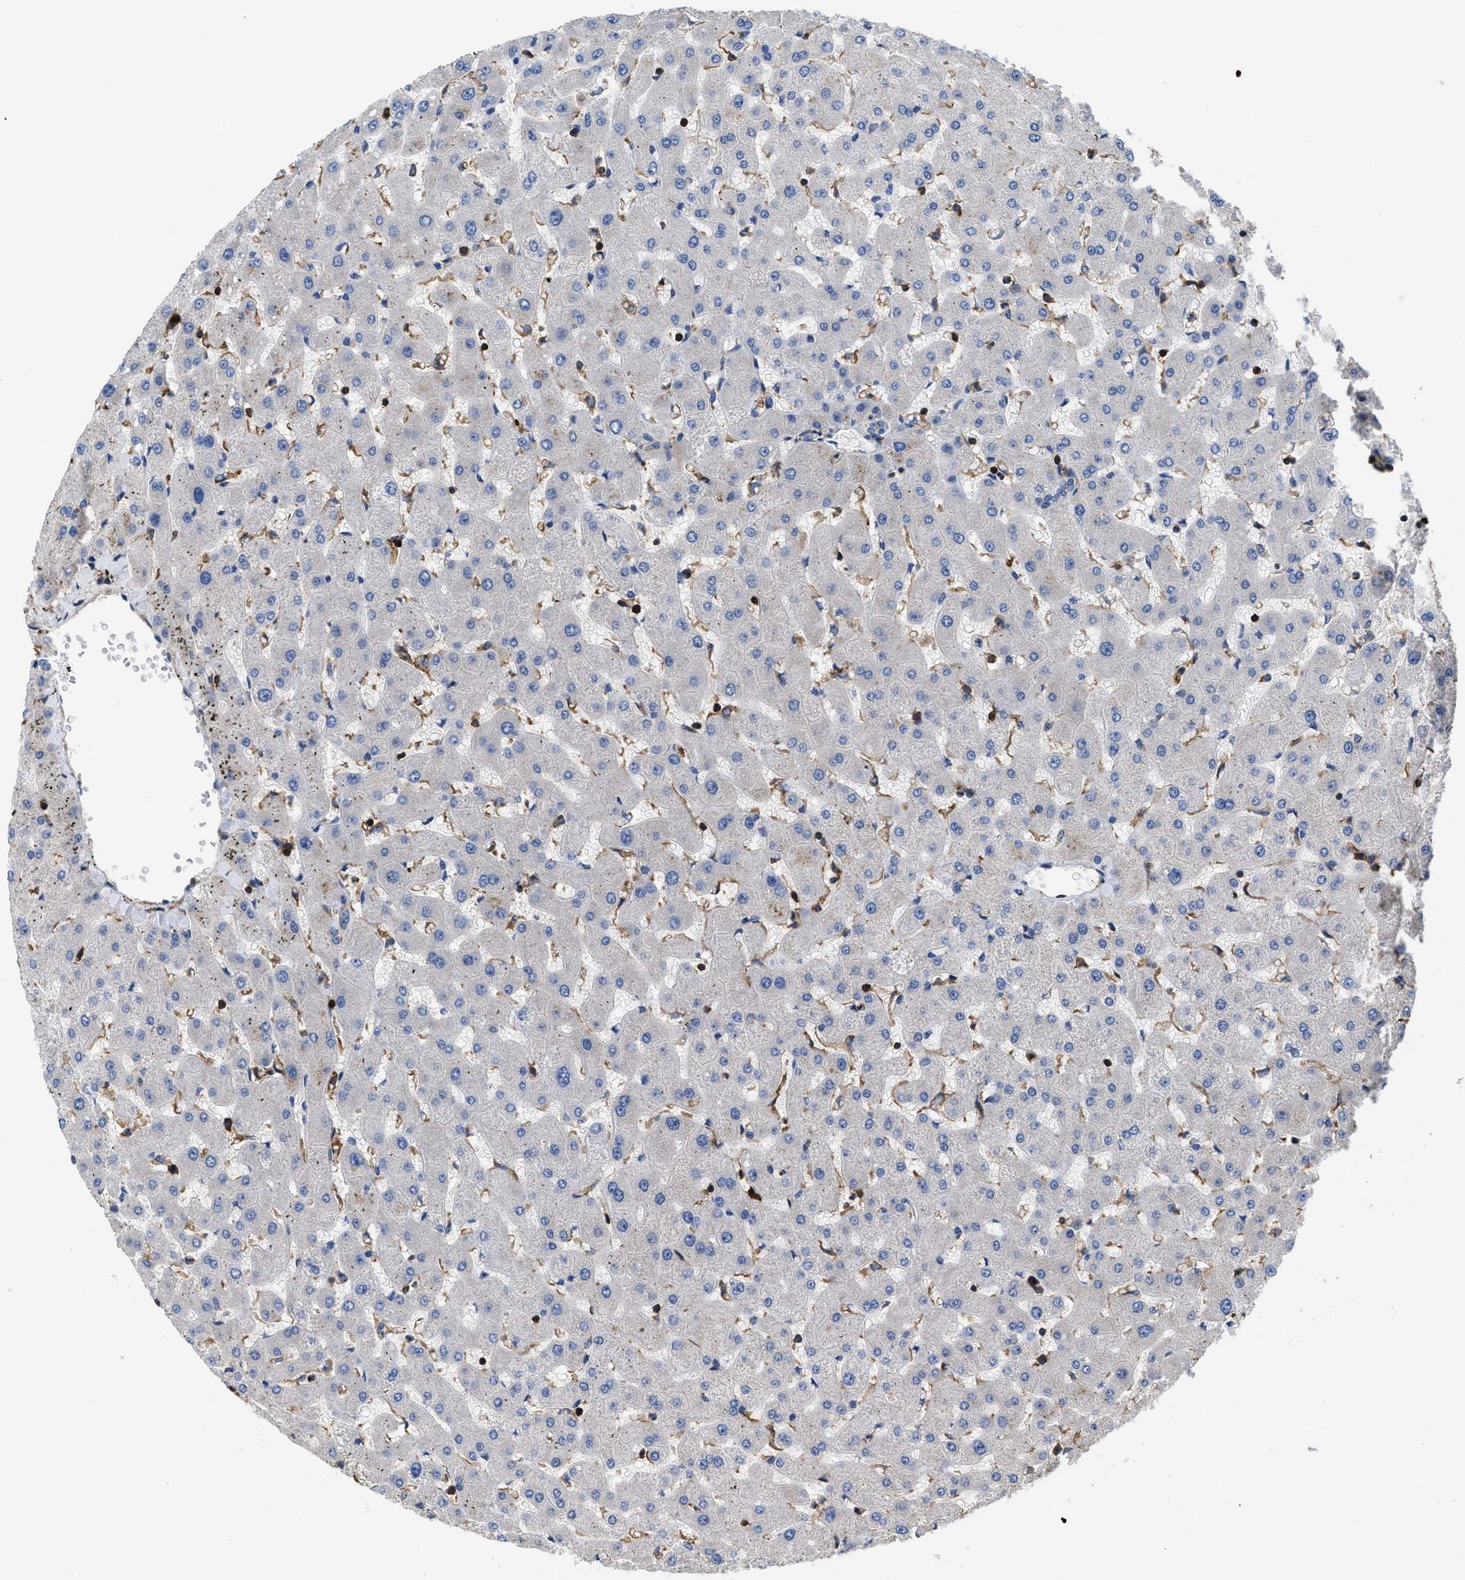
{"staining": {"intensity": "weak", "quantity": "<25%", "location": "cytoplasmic/membranous"}, "tissue": "liver", "cell_type": "Cholangiocytes", "image_type": "normal", "snomed": [{"axis": "morphology", "description": "Normal tissue, NOS"}, {"axis": "topography", "description": "Liver"}], "caption": "The histopathology image reveals no significant expression in cholangiocytes of liver. (DAB (3,3'-diaminobenzidine) IHC visualized using brightfield microscopy, high magnification).", "gene": "SCUBE2", "patient": {"sex": "female", "age": 63}}